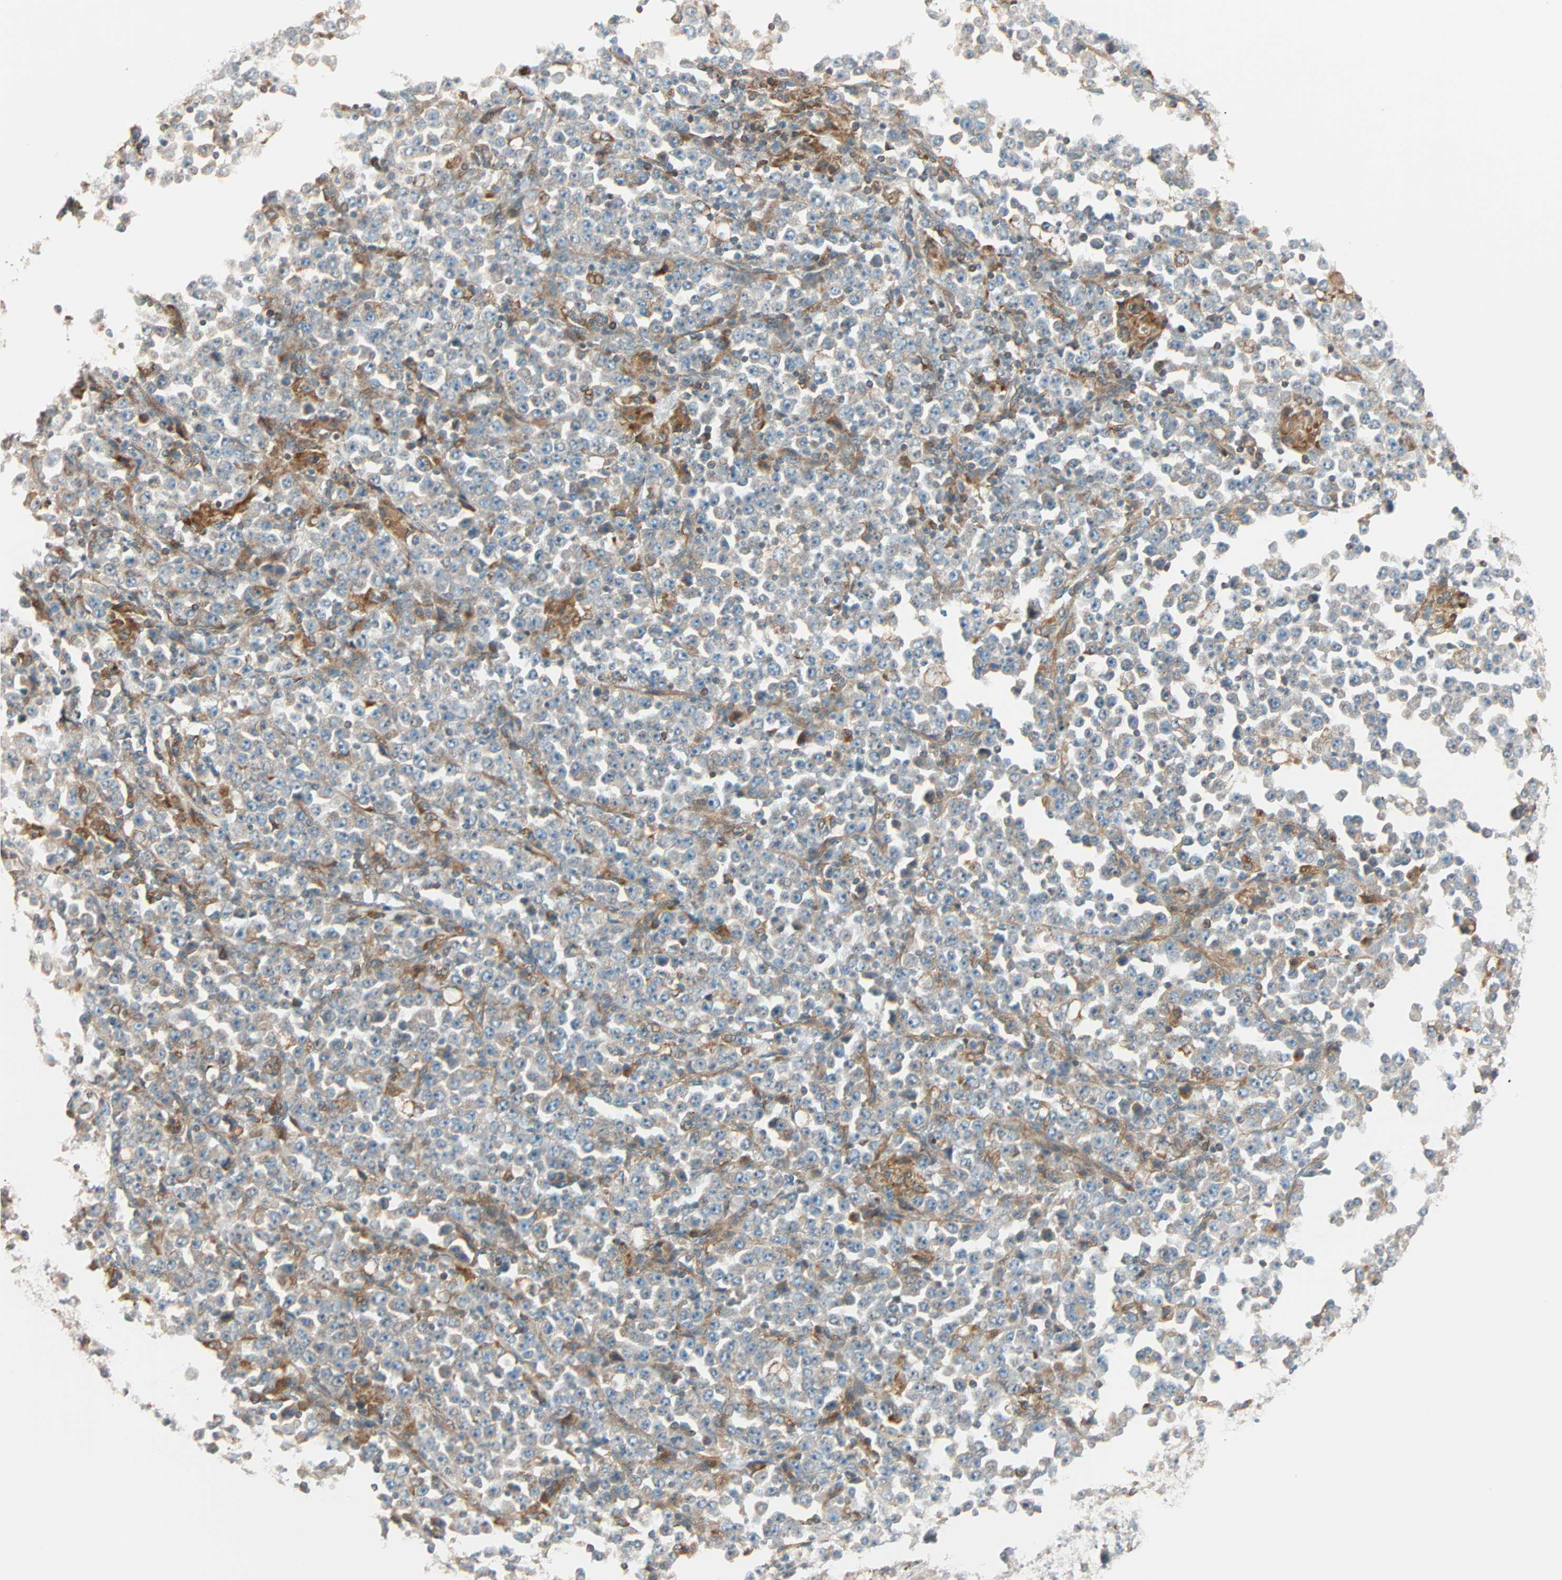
{"staining": {"intensity": "weak", "quantity": ">75%", "location": "cytoplasmic/membranous"}, "tissue": "stomach cancer", "cell_type": "Tumor cells", "image_type": "cancer", "snomed": [{"axis": "morphology", "description": "Normal tissue, NOS"}, {"axis": "morphology", "description": "Adenocarcinoma, NOS"}, {"axis": "topography", "description": "Stomach, upper"}, {"axis": "topography", "description": "Stomach"}], "caption": "DAB immunohistochemical staining of human stomach cancer (adenocarcinoma) displays weak cytoplasmic/membranous protein expression in approximately >75% of tumor cells. (DAB (3,3'-diaminobenzidine) IHC, brown staining for protein, blue staining for nuclei).", "gene": "PNPLA6", "patient": {"sex": "male", "age": 59}}